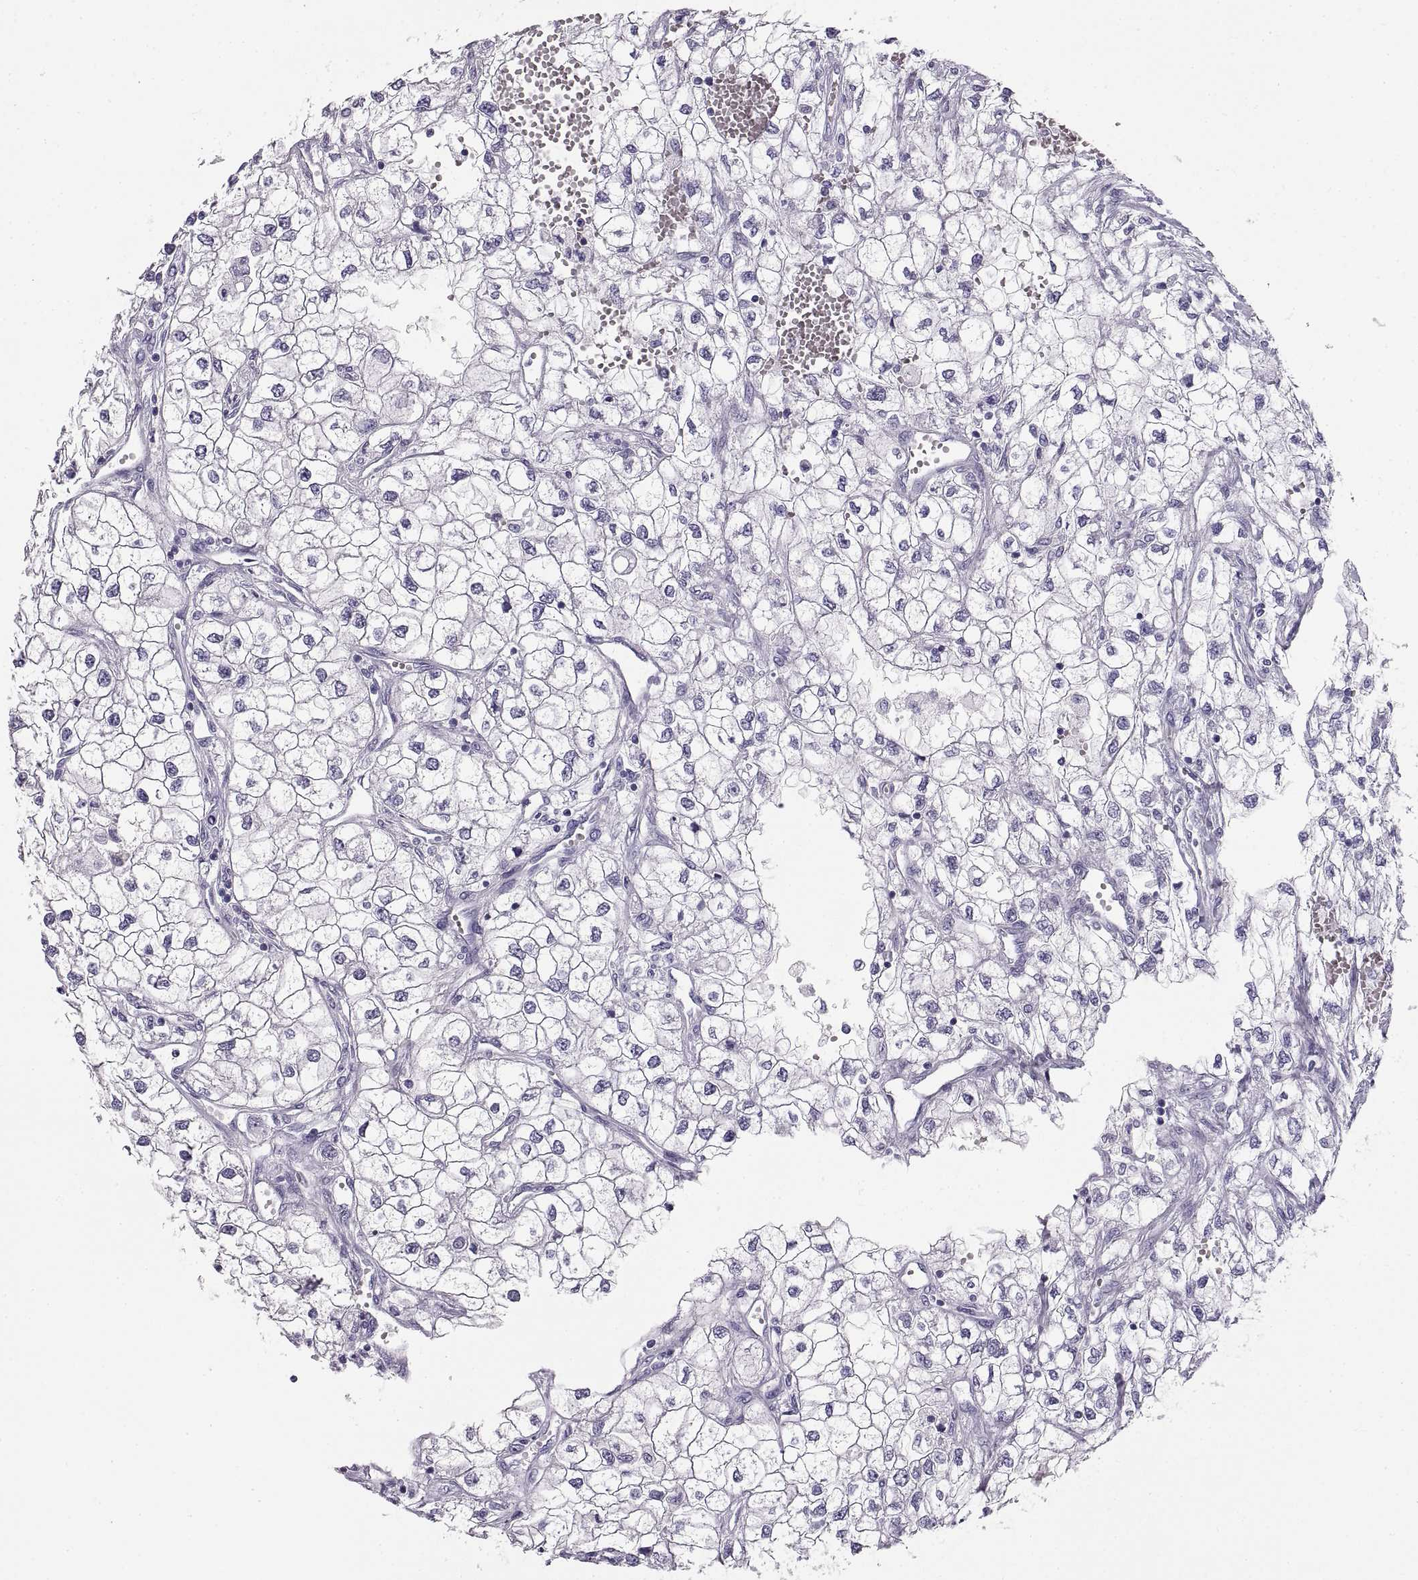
{"staining": {"intensity": "negative", "quantity": "none", "location": "none"}, "tissue": "renal cancer", "cell_type": "Tumor cells", "image_type": "cancer", "snomed": [{"axis": "morphology", "description": "Adenocarcinoma, NOS"}, {"axis": "topography", "description": "Kidney"}], "caption": "IHC of human renal cancer (adenocarcinoma) displays no positivity in tumor cells.", "gene": "RLBP1", "patient": {"sex": "male", "age": 59}}